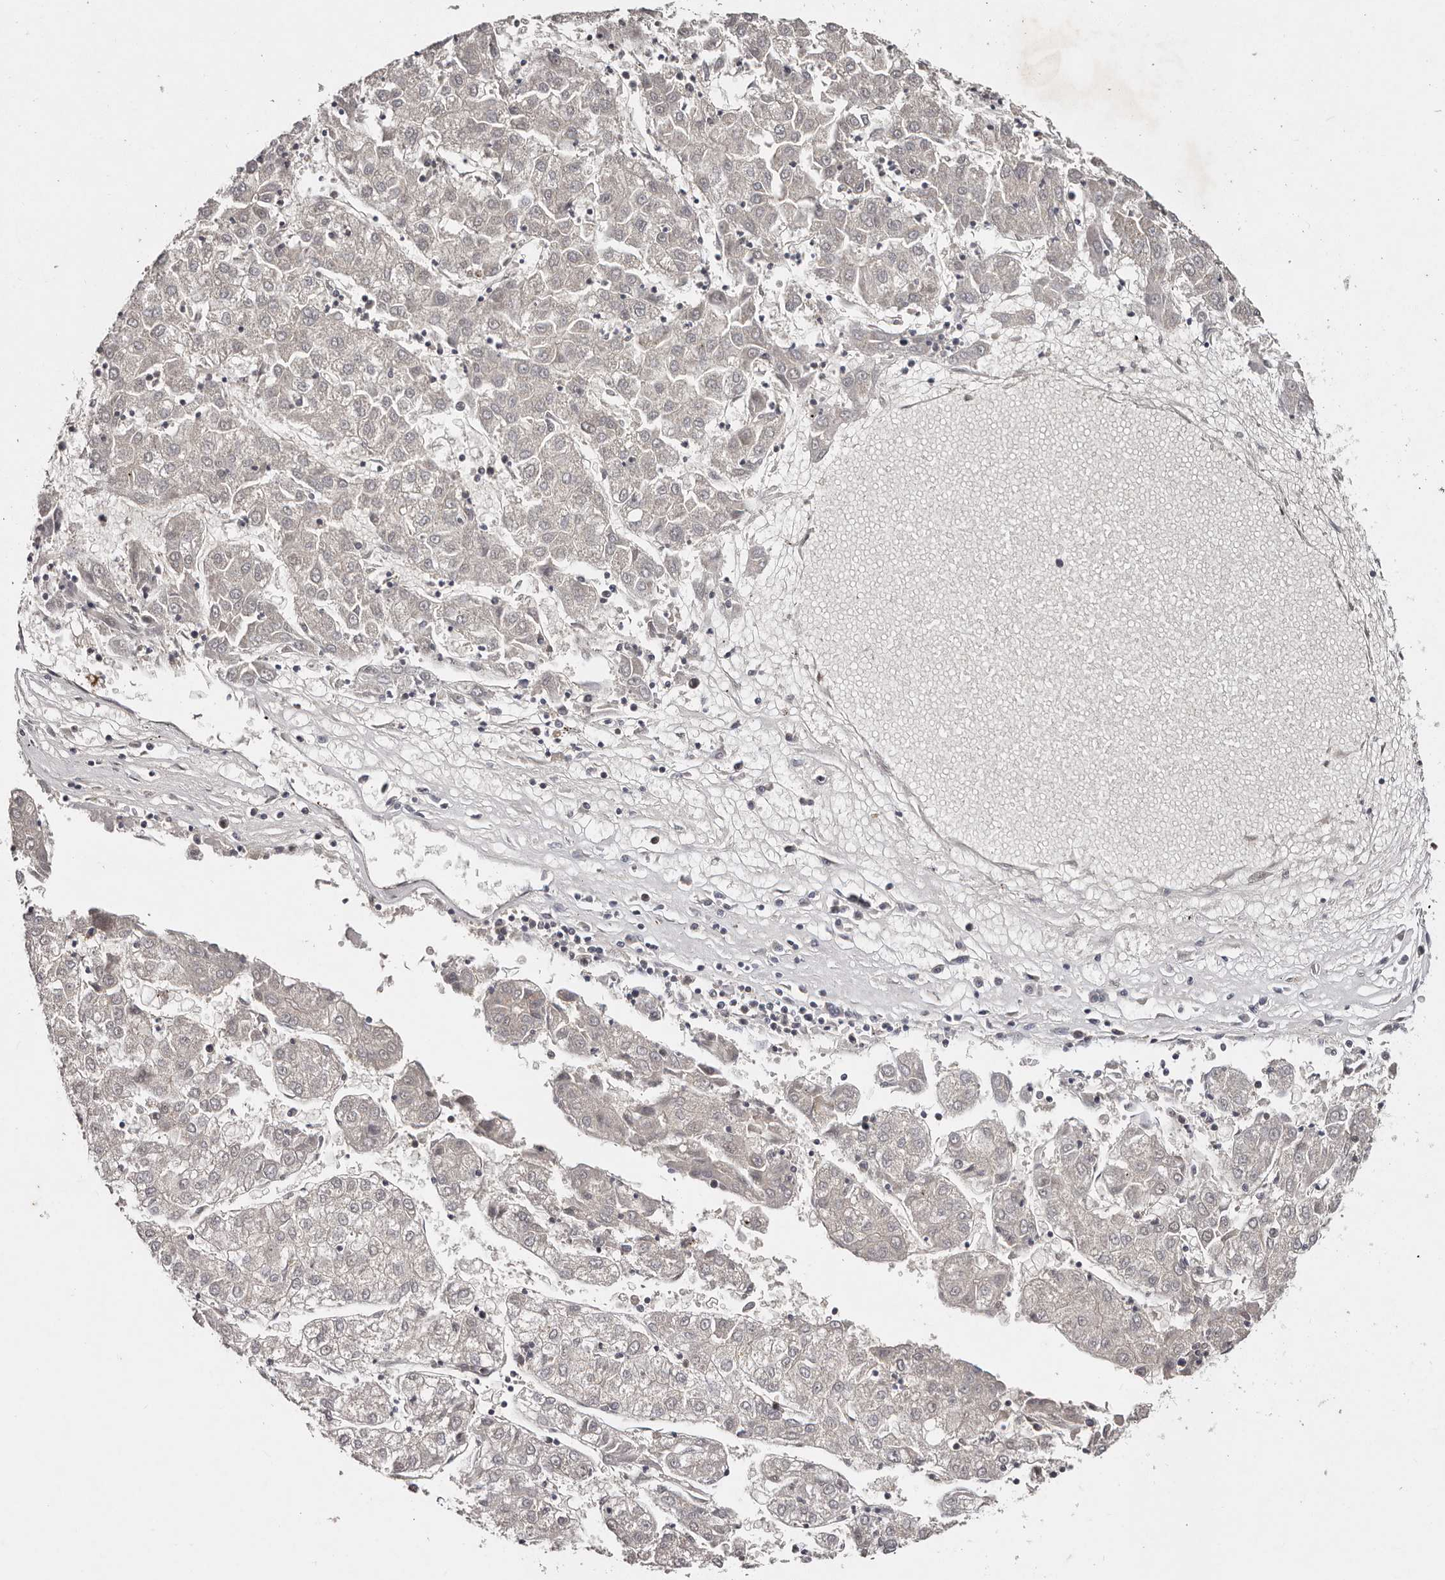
{"staining": {"intensity": "negative", "quantity": "none", "location": "none"}, "tissue": "liver cancer", "cell_type": "Tumor cells", "image_type": "cancer", "snomed": [{"axis": "morphology", "description": "Carcinoma, Hepatocellular, NOS"}, {"axis": "topography", "description": "Liver"}], "caption": "There is no significant positivity in tumor cells of liver hepatocellular carcinoma.", "gene": "KLF7", "patient": {"sex": "male", "age": 72}}